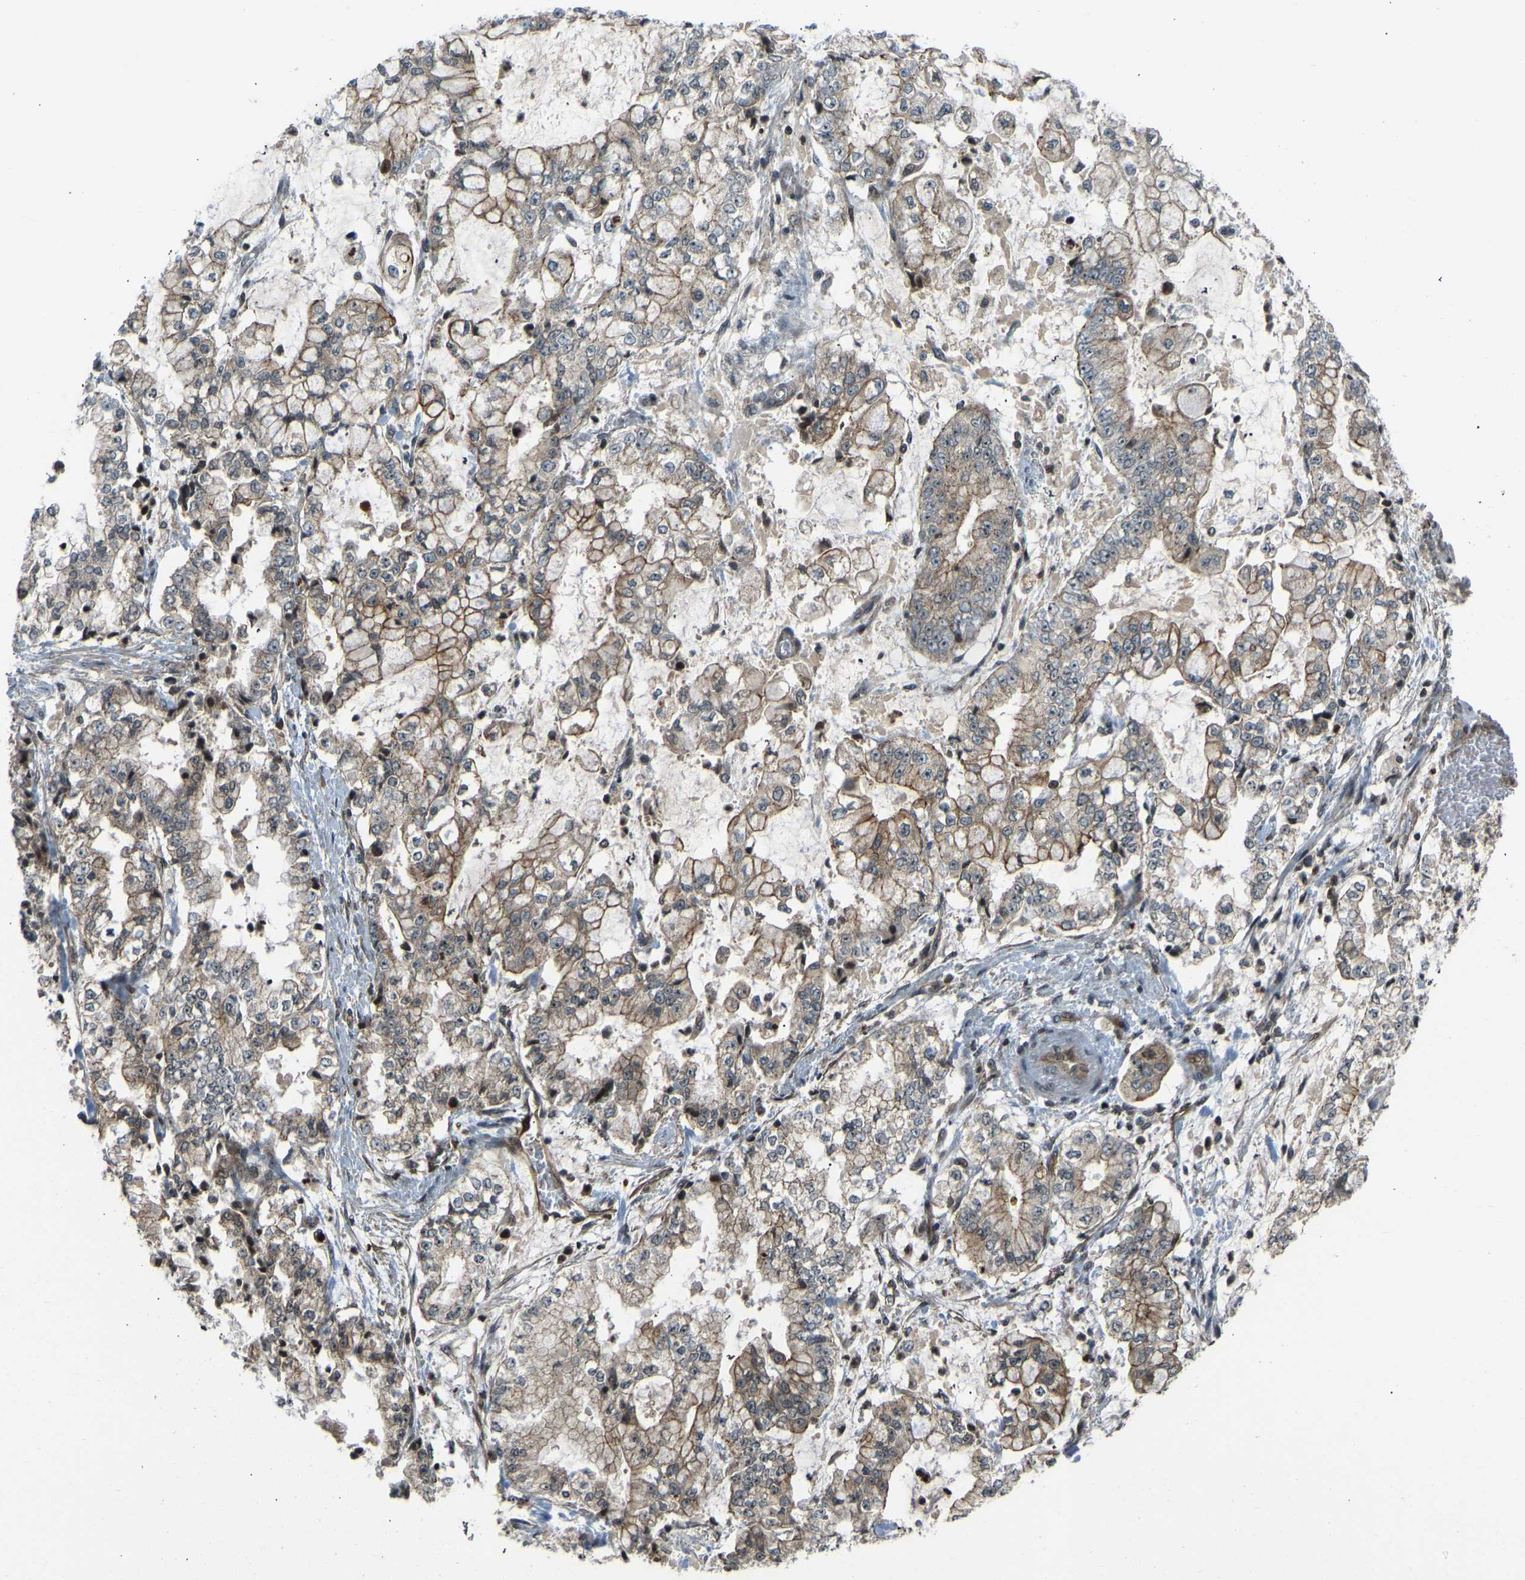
{"staining": {"intensity": "moderate", "quantity": ">75%", "location": "cytoplasmic/membranous"}, "tissue": "stomach cancer", "cell_type": "Tumor cells", "image_type": "cancer", "snomed": [{"axis": "morphology", "description": "Adenocarcinoma, NOS"}, {"axis": "topography", "description": "Stomach"}], "caption": "Protein positivity by IHC reveals moderate cytoplasmic/membranous expression in about >75% of tumor cells in adenocarcinoma (stomach).", "gene": "SVOPL", "patient": {"sex": "male", "age": 76}}